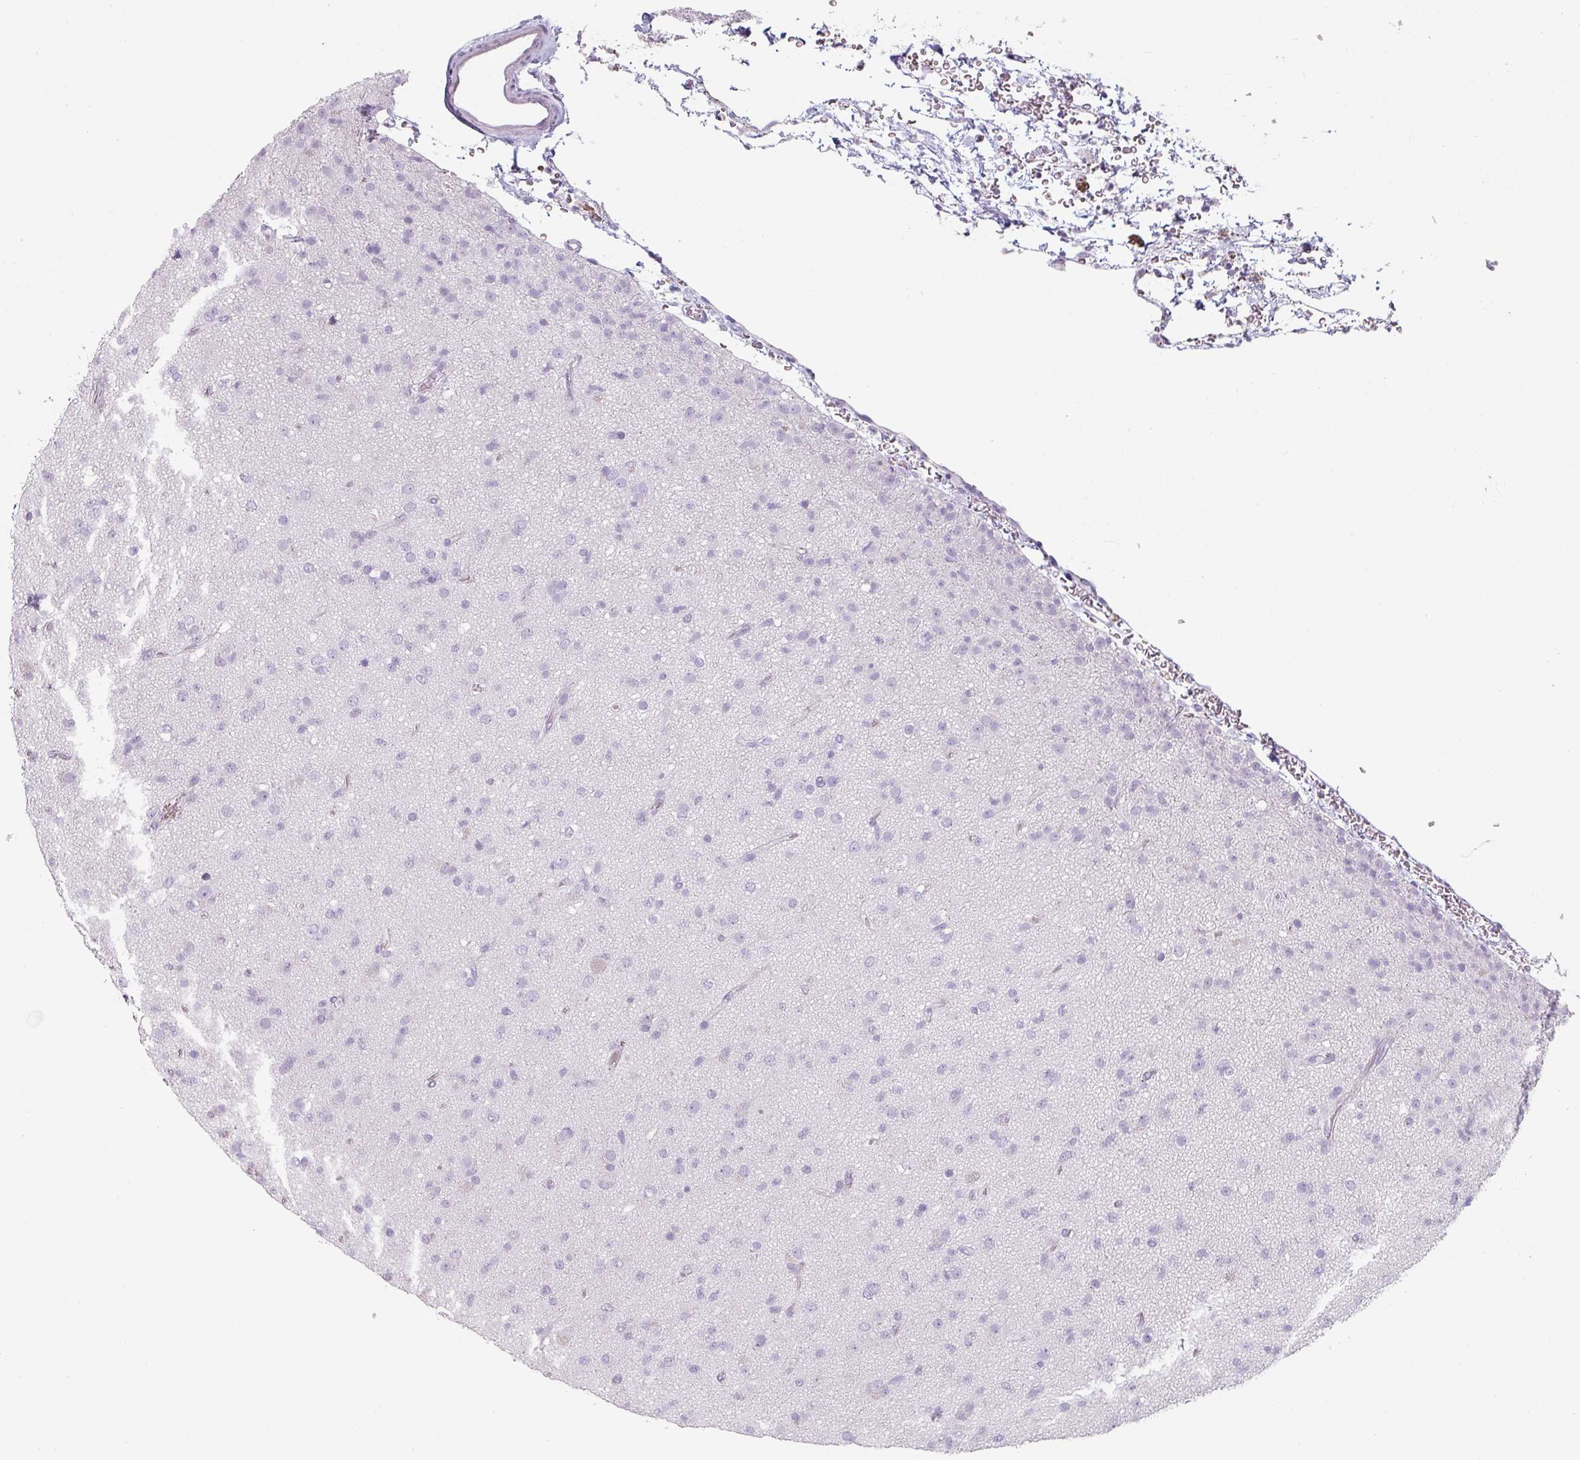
{"staining": {"intensity": "negative", "quantity": "none", "location": "none"}, "tissue": "glioma", "cell_type": "Tumor cells", "image_type": "cancer", "snomed": [{"axis": "morphology", "description": "Glioma, malignant, Low grade"}, {"axis": "topography", "description": "Brain"}], "caption": "Tumor cells are negative for protein expression in human glioma.", "gene": "SFTPA1", "patient": {"sex": "male", "age": 65}}